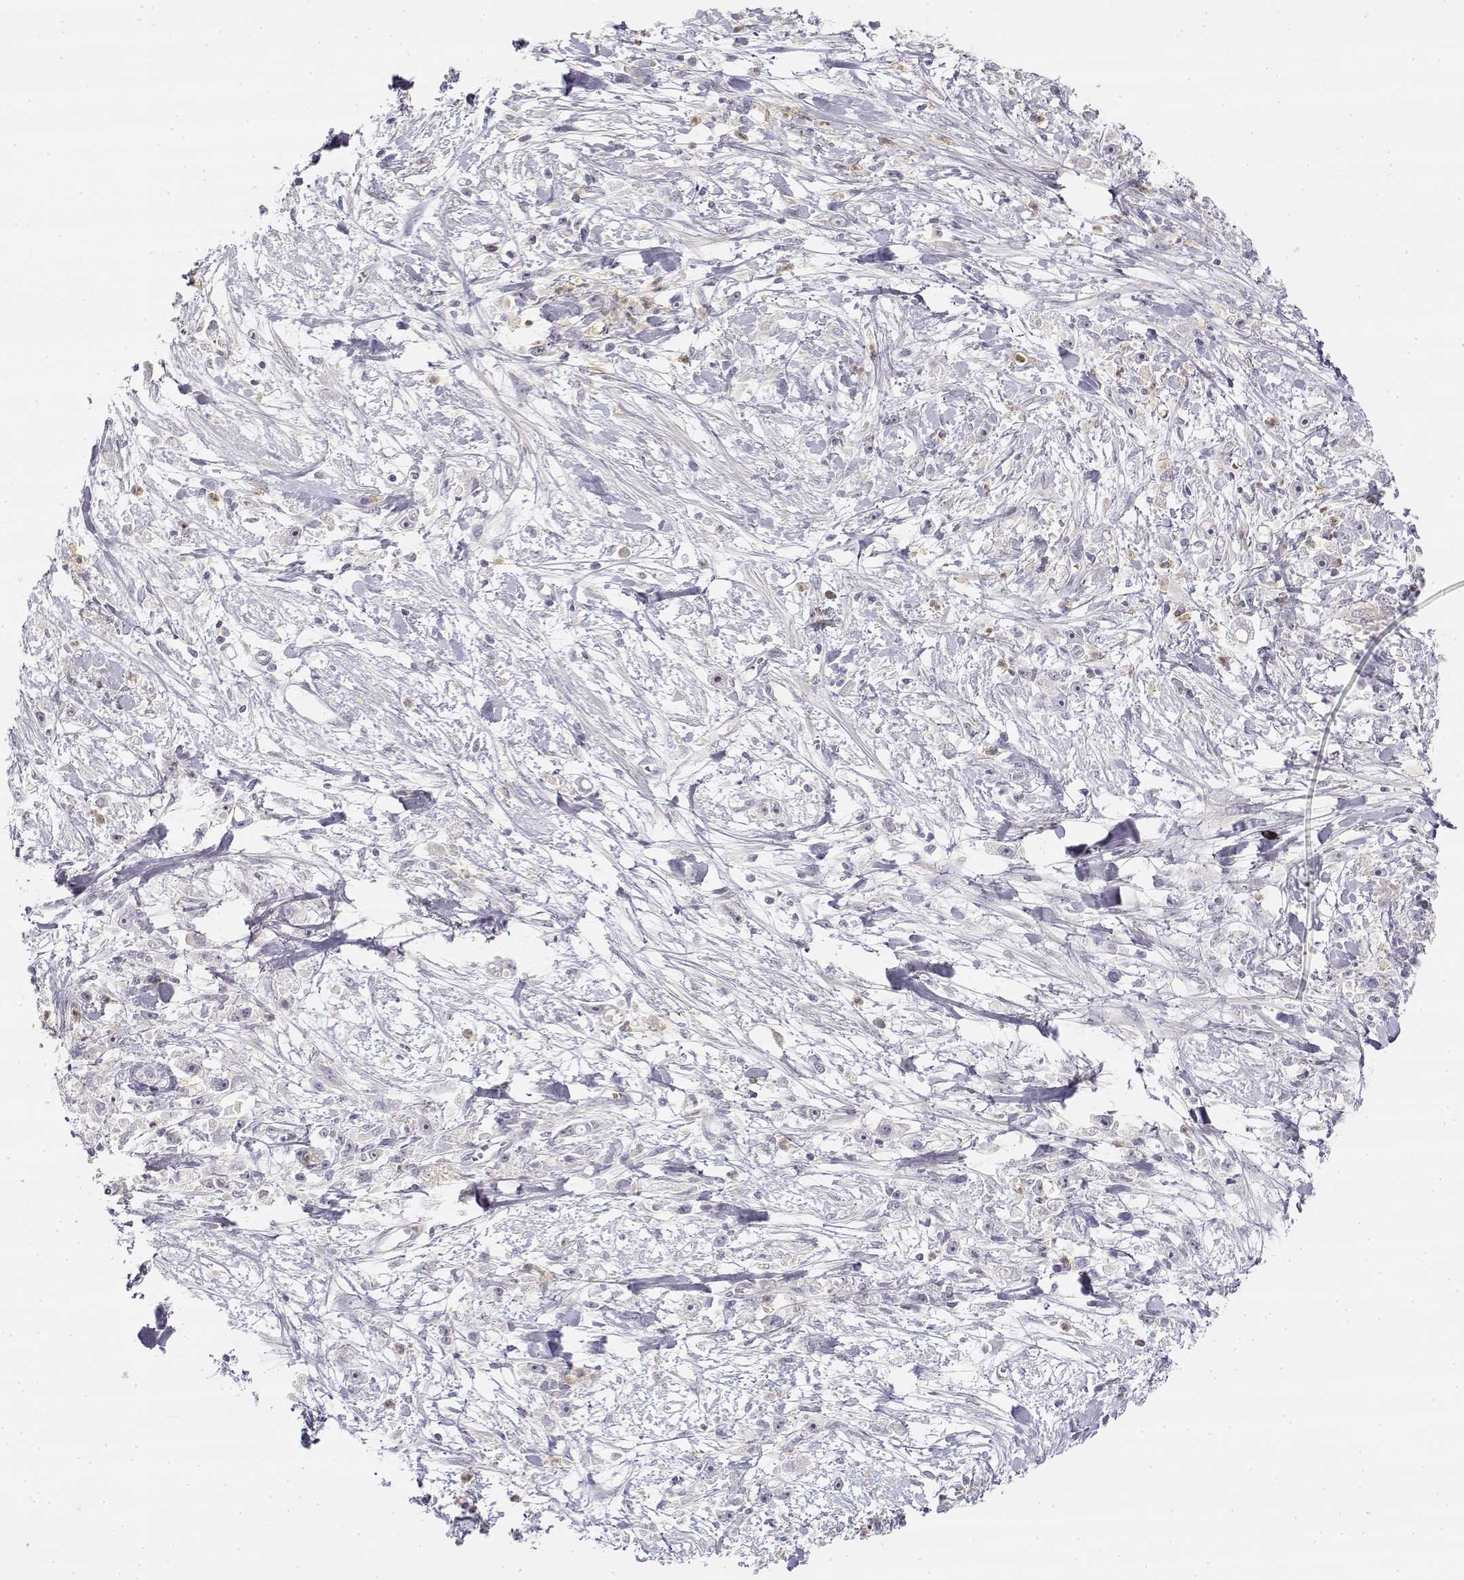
{"staining": {"intensity": "negative", "quantity": "none", "location": "none"}, "tissue": "stomach cancer", "cell_type": "Tumor cells", "image_type": "cancer", "snomed": [{"axis": "morphology", "description": "Adenocarcinoma, NOS"}, {"axis": "topography", "description": "Stomach"}], "caption": "There is no significant staining in tumor cells of stomach cancer.", "gene": "GLIPR1L2", "patient": {"sex": "female", "age": 59}}